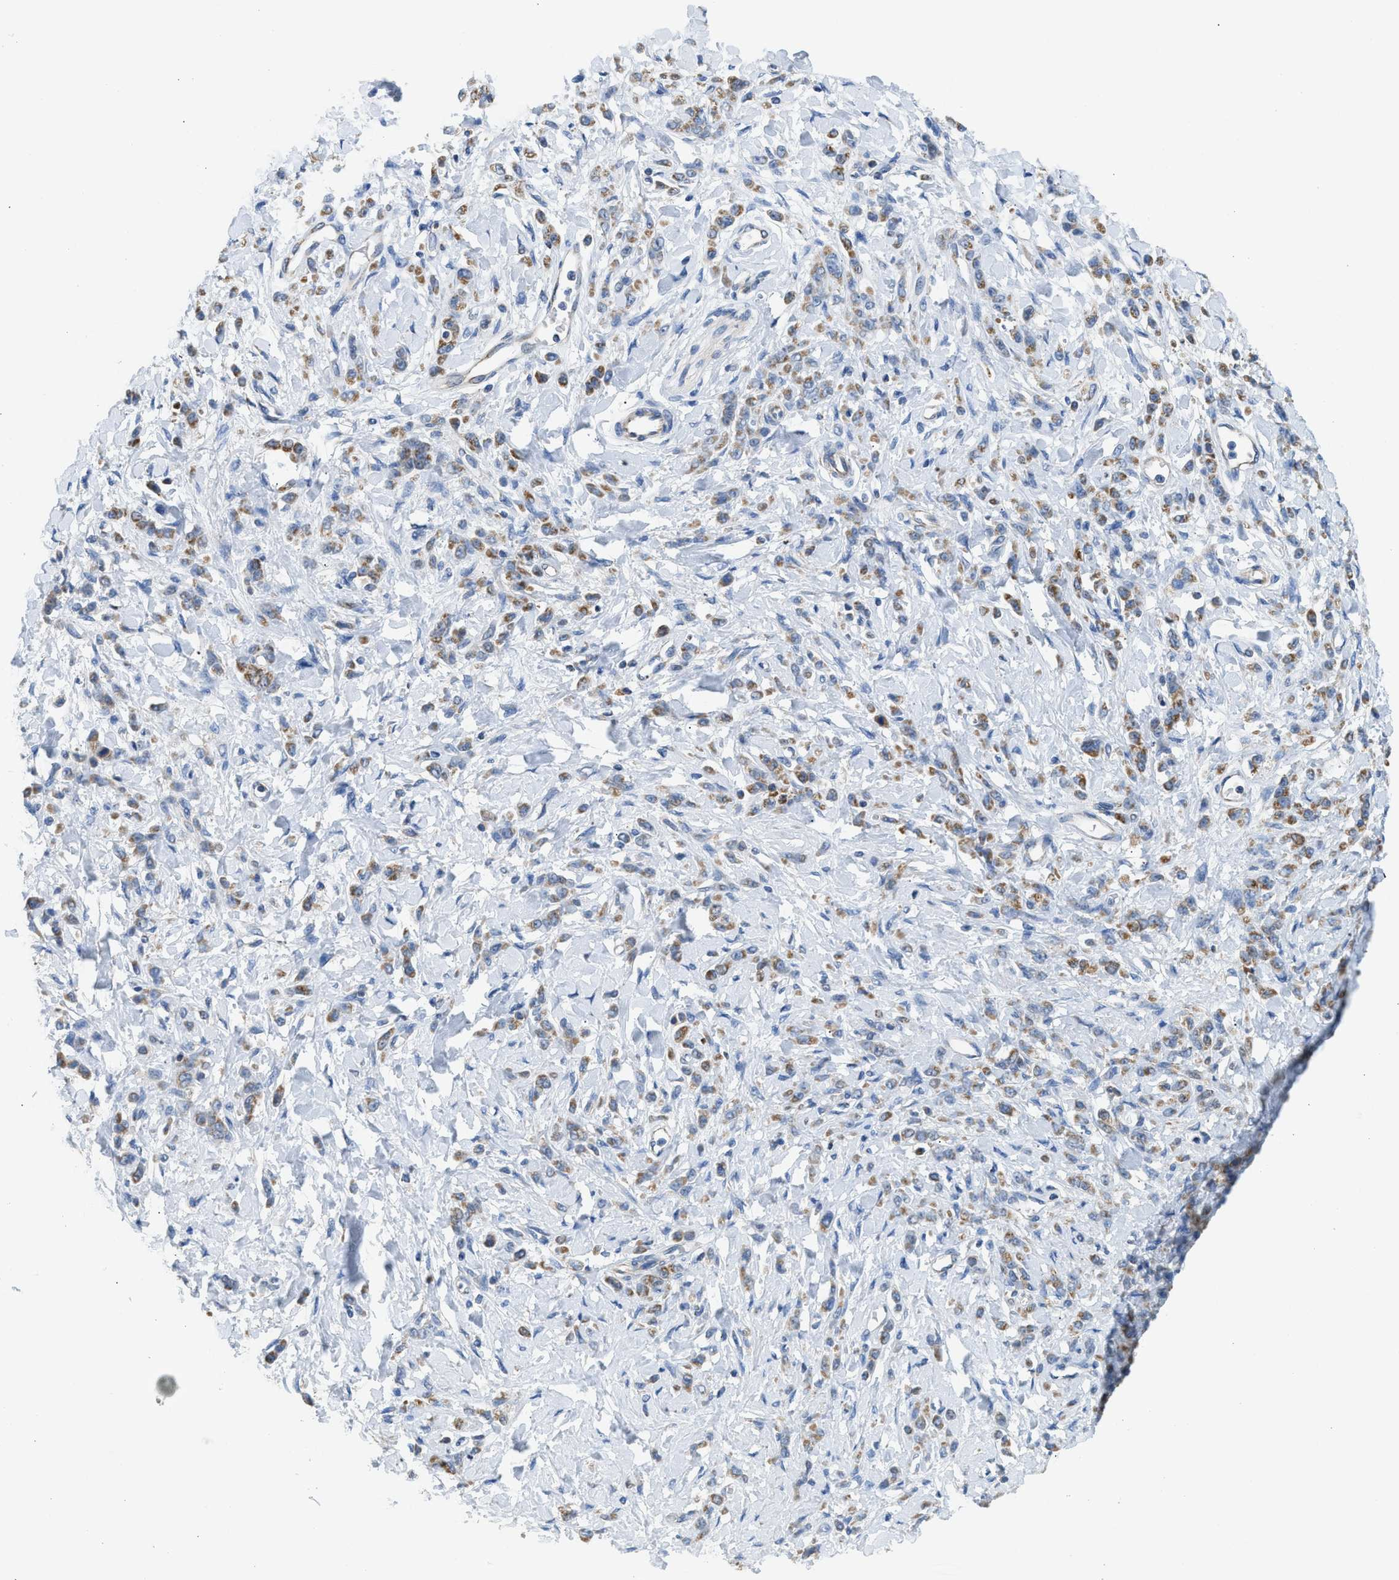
{"staining": {"intensity": "moderate", "quantity": "25%-75%", "location": "cytoplasmic/membranous"}, "tissue": "stomach cancer", "cell_type": "Tumor cells", "image_type": "cancer", "snomed": [{"axis": "morphology", "description": "Normal tissue, NOS"}, {"axis": "morphology", "description": "Adenocarcinoma, NOS"}, {"axis": "topography", "description": "Stomach"}], "caption": "Protein staining displays moderate cytoplasmic/membranous positivity in about 25%-75% of tumor cells in stomach cancer (adenocarcinoma).", "gene": "GOT2", "patient": {"sex": "male", "age": 82}}